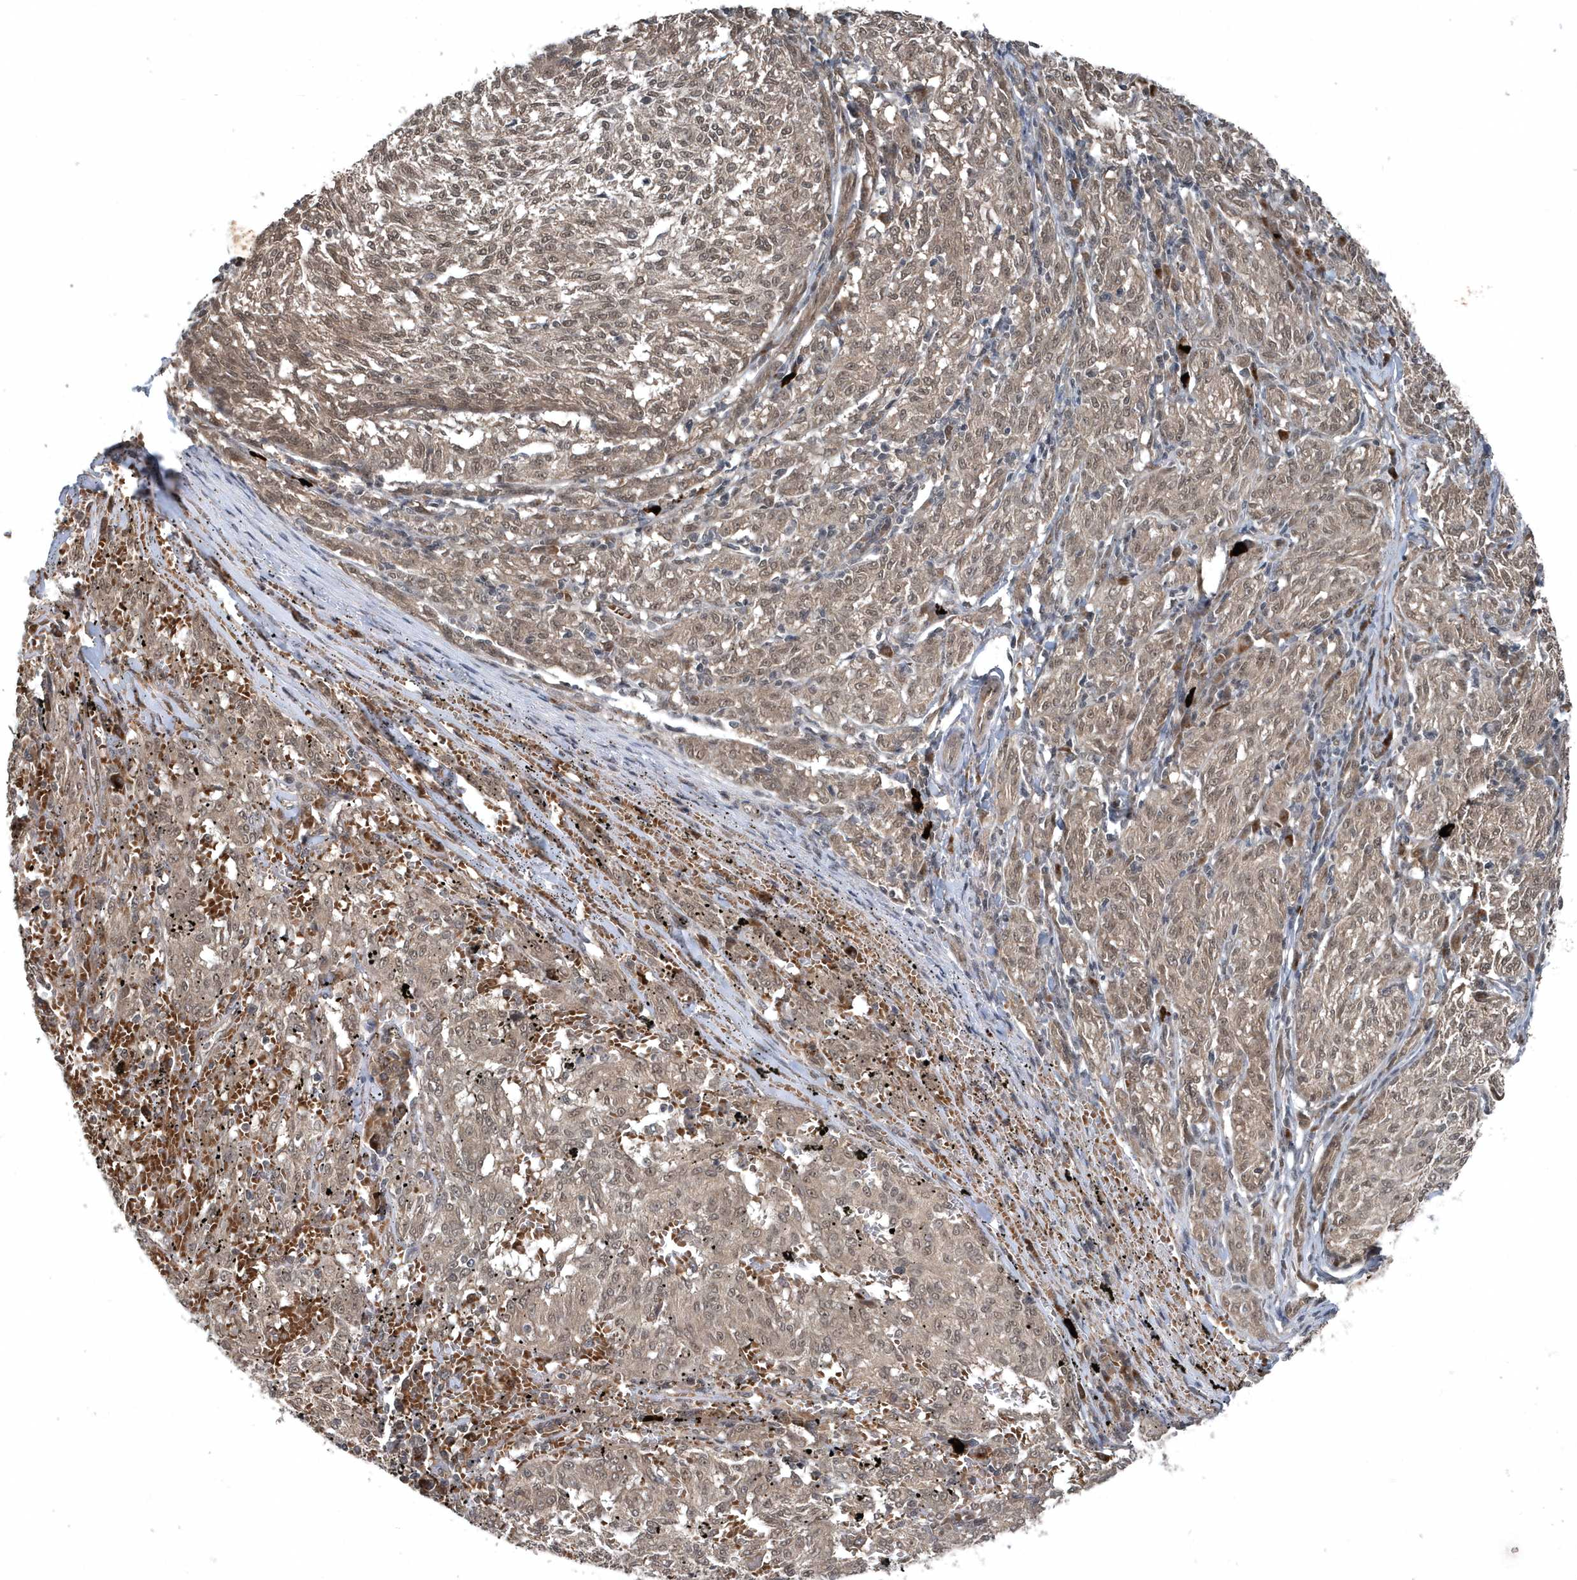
{"staining": {"intensity": "weak", "quantity": ">75%", "location": "cytoplasmic/membranous,nuclear"}, "tissue": "melanoma", "cell_type": "Tumor cells", "image_type": "cancer", "snomed": [{"axis": "morphology", "description": "Malignant melanoma, NOS"}, {"axis": "topography", "description": "Skin"}], "caption": "Protein expression analysis of human malignant melanoma reveals weak cytoplasmic/membranous and nuclear staining in about >75% of tumor cells.", "gene": "QTRT2", "patient": {"sex": "female", "age": 72}}